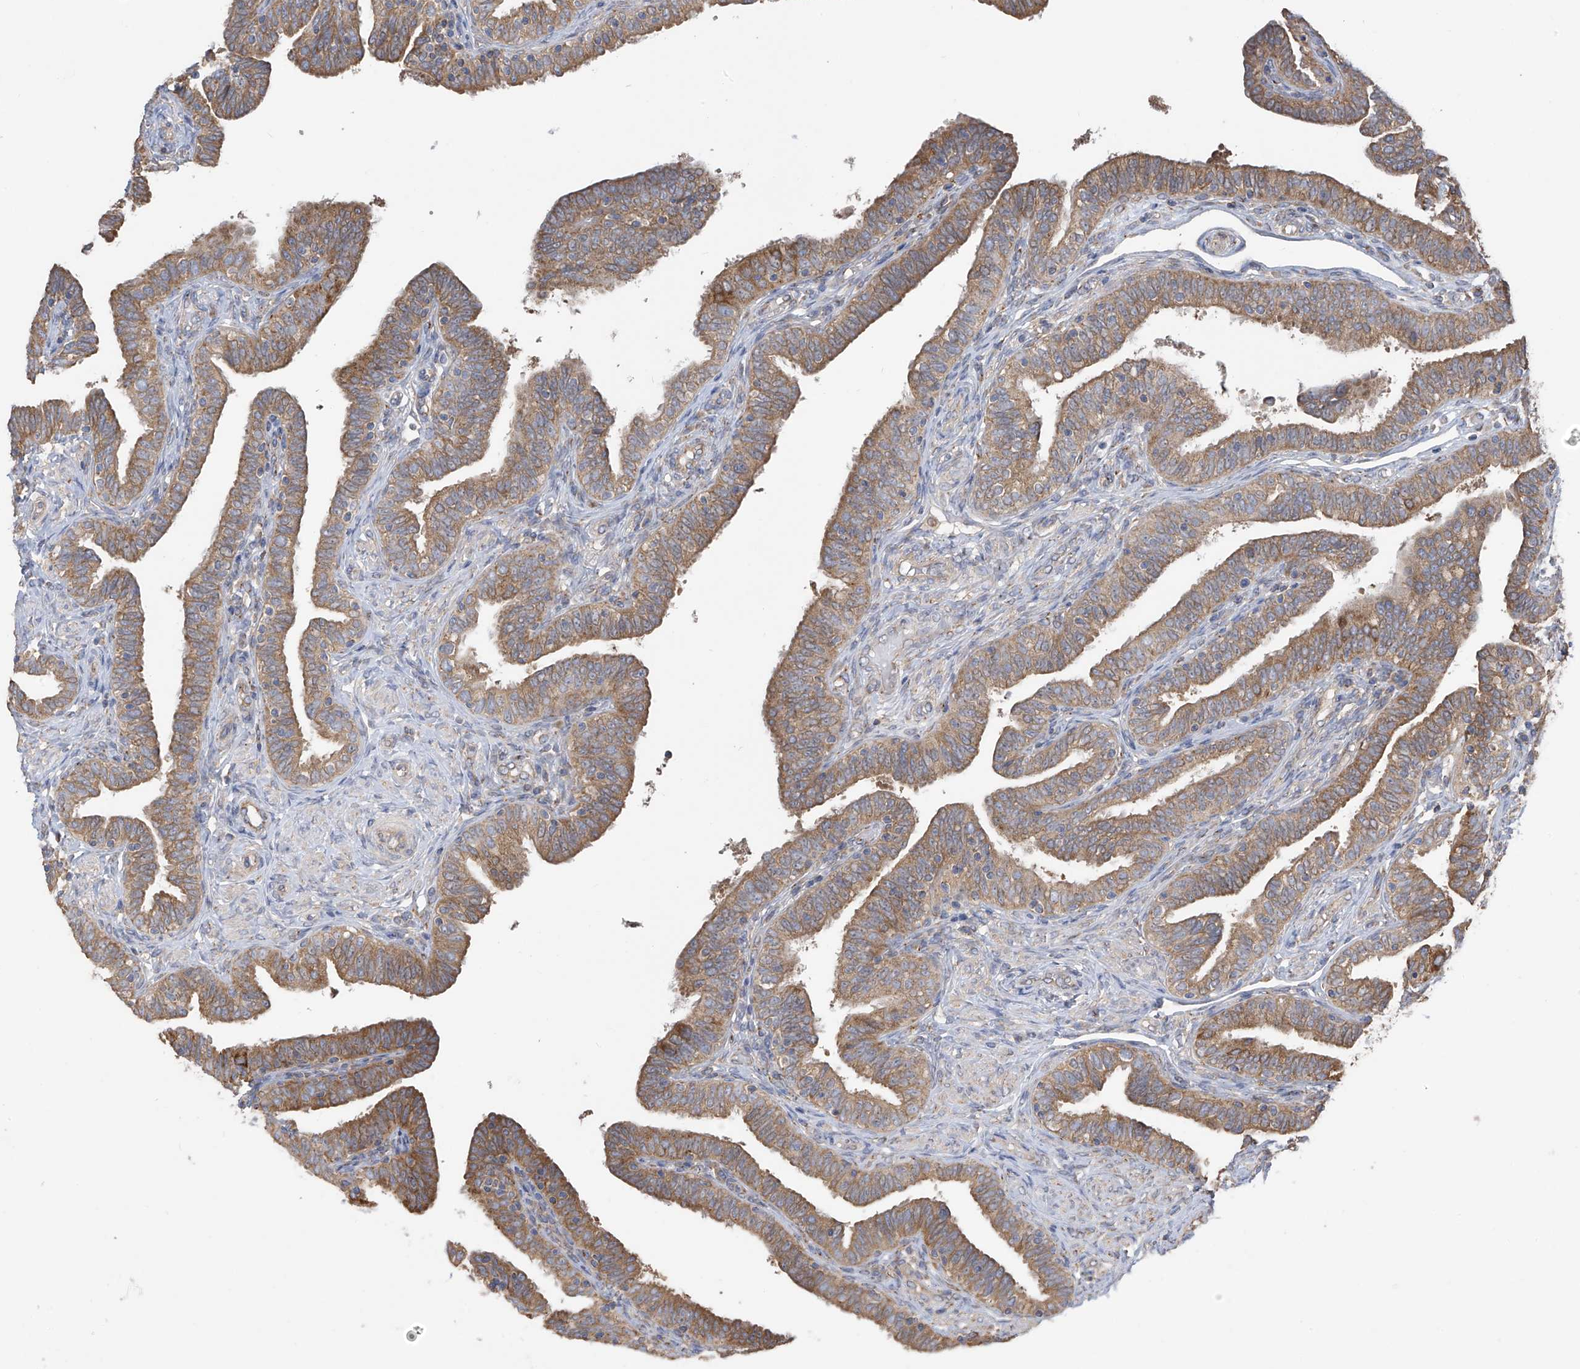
{"staining": {"intensity": "moderate", "quantity": ">75%", "location": "cytoplasmic/membranous"}, "tissue": "fallopian tube", "cell_type": "Glandular cells", "image_type": "normal", "snomed": [{"axis": "morphology", "description": "Normal tissue, NOS"}, {"axis": "topography", "description": "Fallopian tube"}], "caption": "IHC image of unremarkable fallopian tube stained for a protein (brown), which demonstrates medium levels of moderate cytoplasmic/membranous positivity in about >75% of glandular cells.", "gene": "PNPT1", "patient": {"sex": "female", "age": 39}}